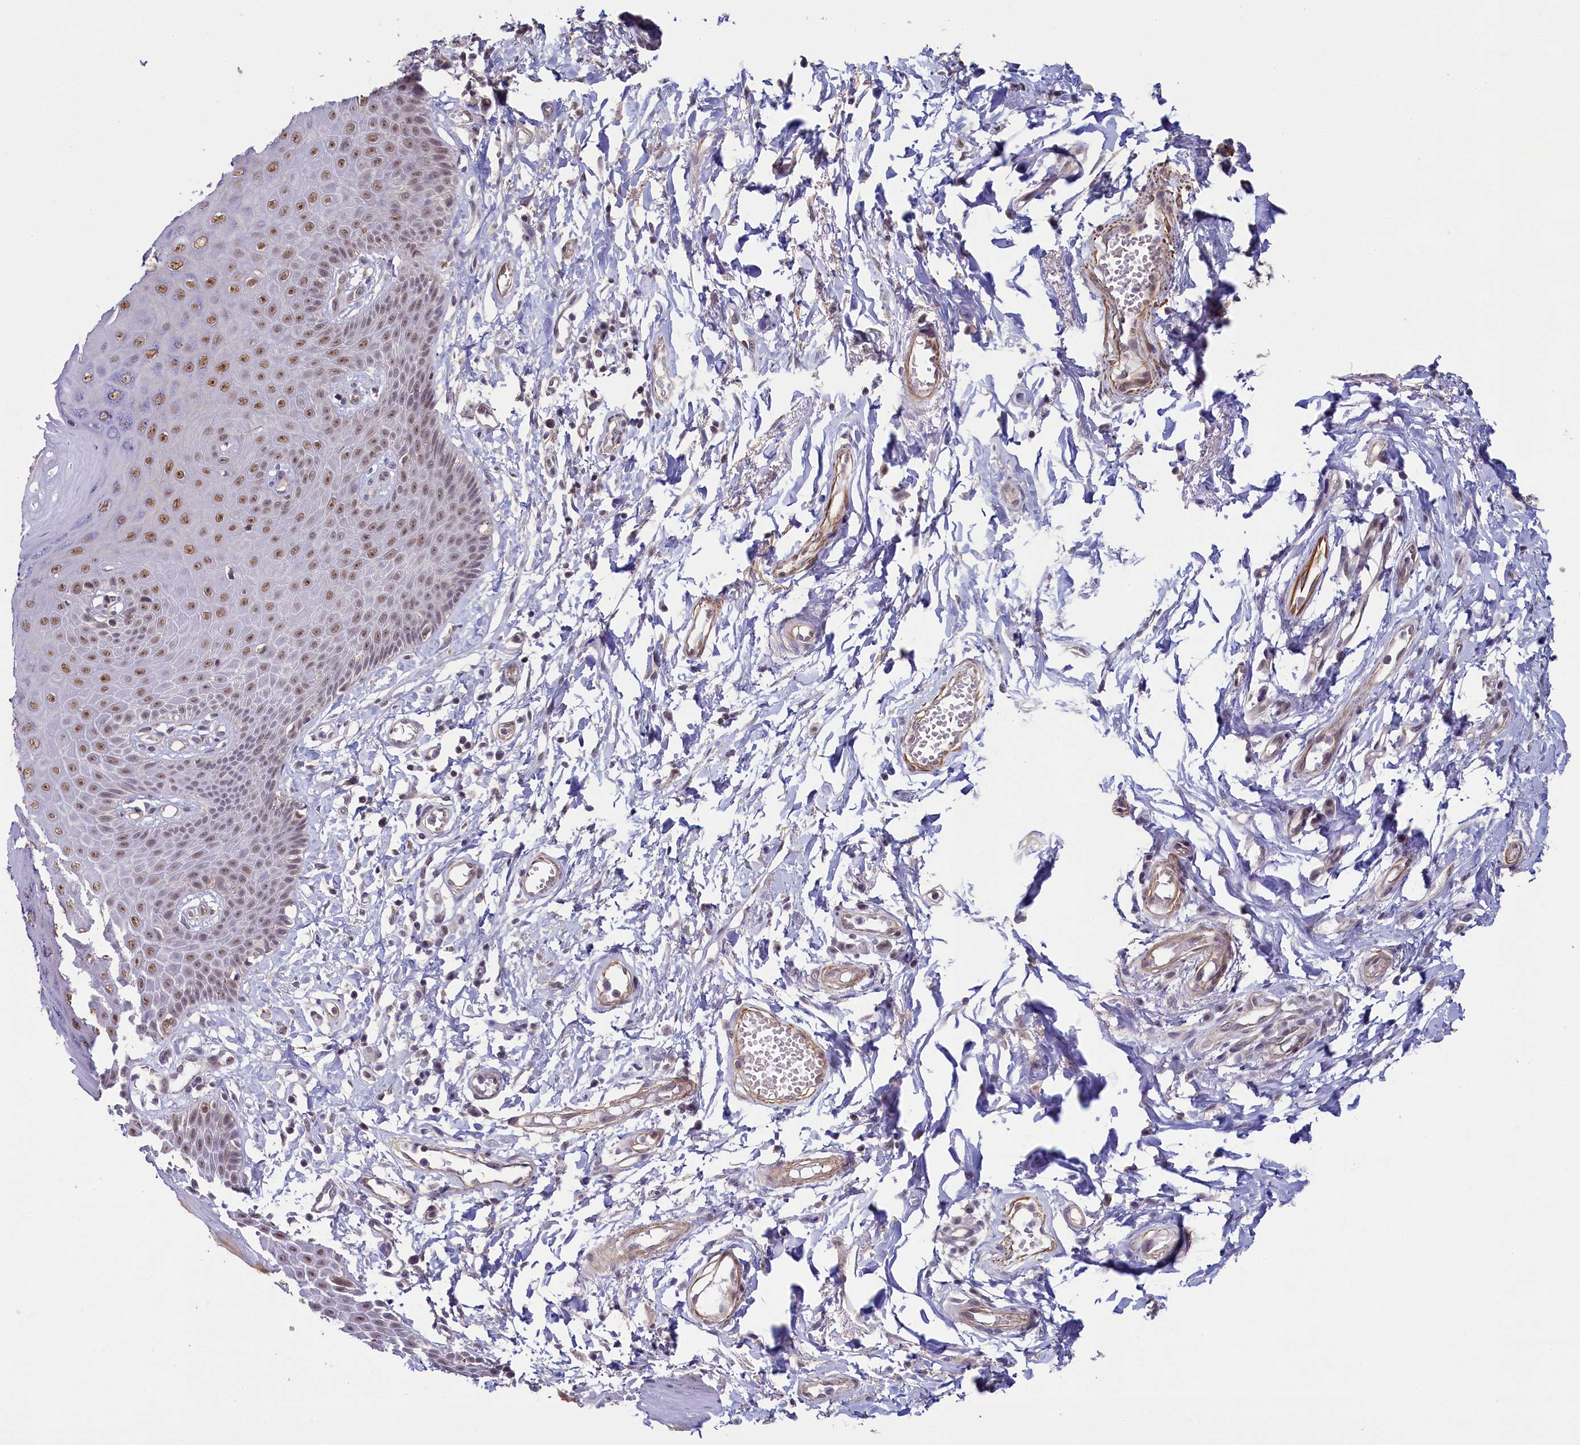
{"staining": {"intensity": "moderate", "quantity": ">75%", "location": "nuclear"}, "tissue": "skin", "cell_type": "Epidermal cells", "image_type": "normal", "snomed": [{"axis": "morphology", "description": "Normal tissue, NOS"}, {"axis": "topography", "description": "Anal"}], "caption": "Skin stained with DAB (3,3'-diaminobenzidine) IHC shows medium levels of moderate nuclear expression in about >75% of epidermal cells. (IHC, brightfield microscopy, high magnification).", "gene": "INTS14", "patient": {"sex": "male", "age": 78}}